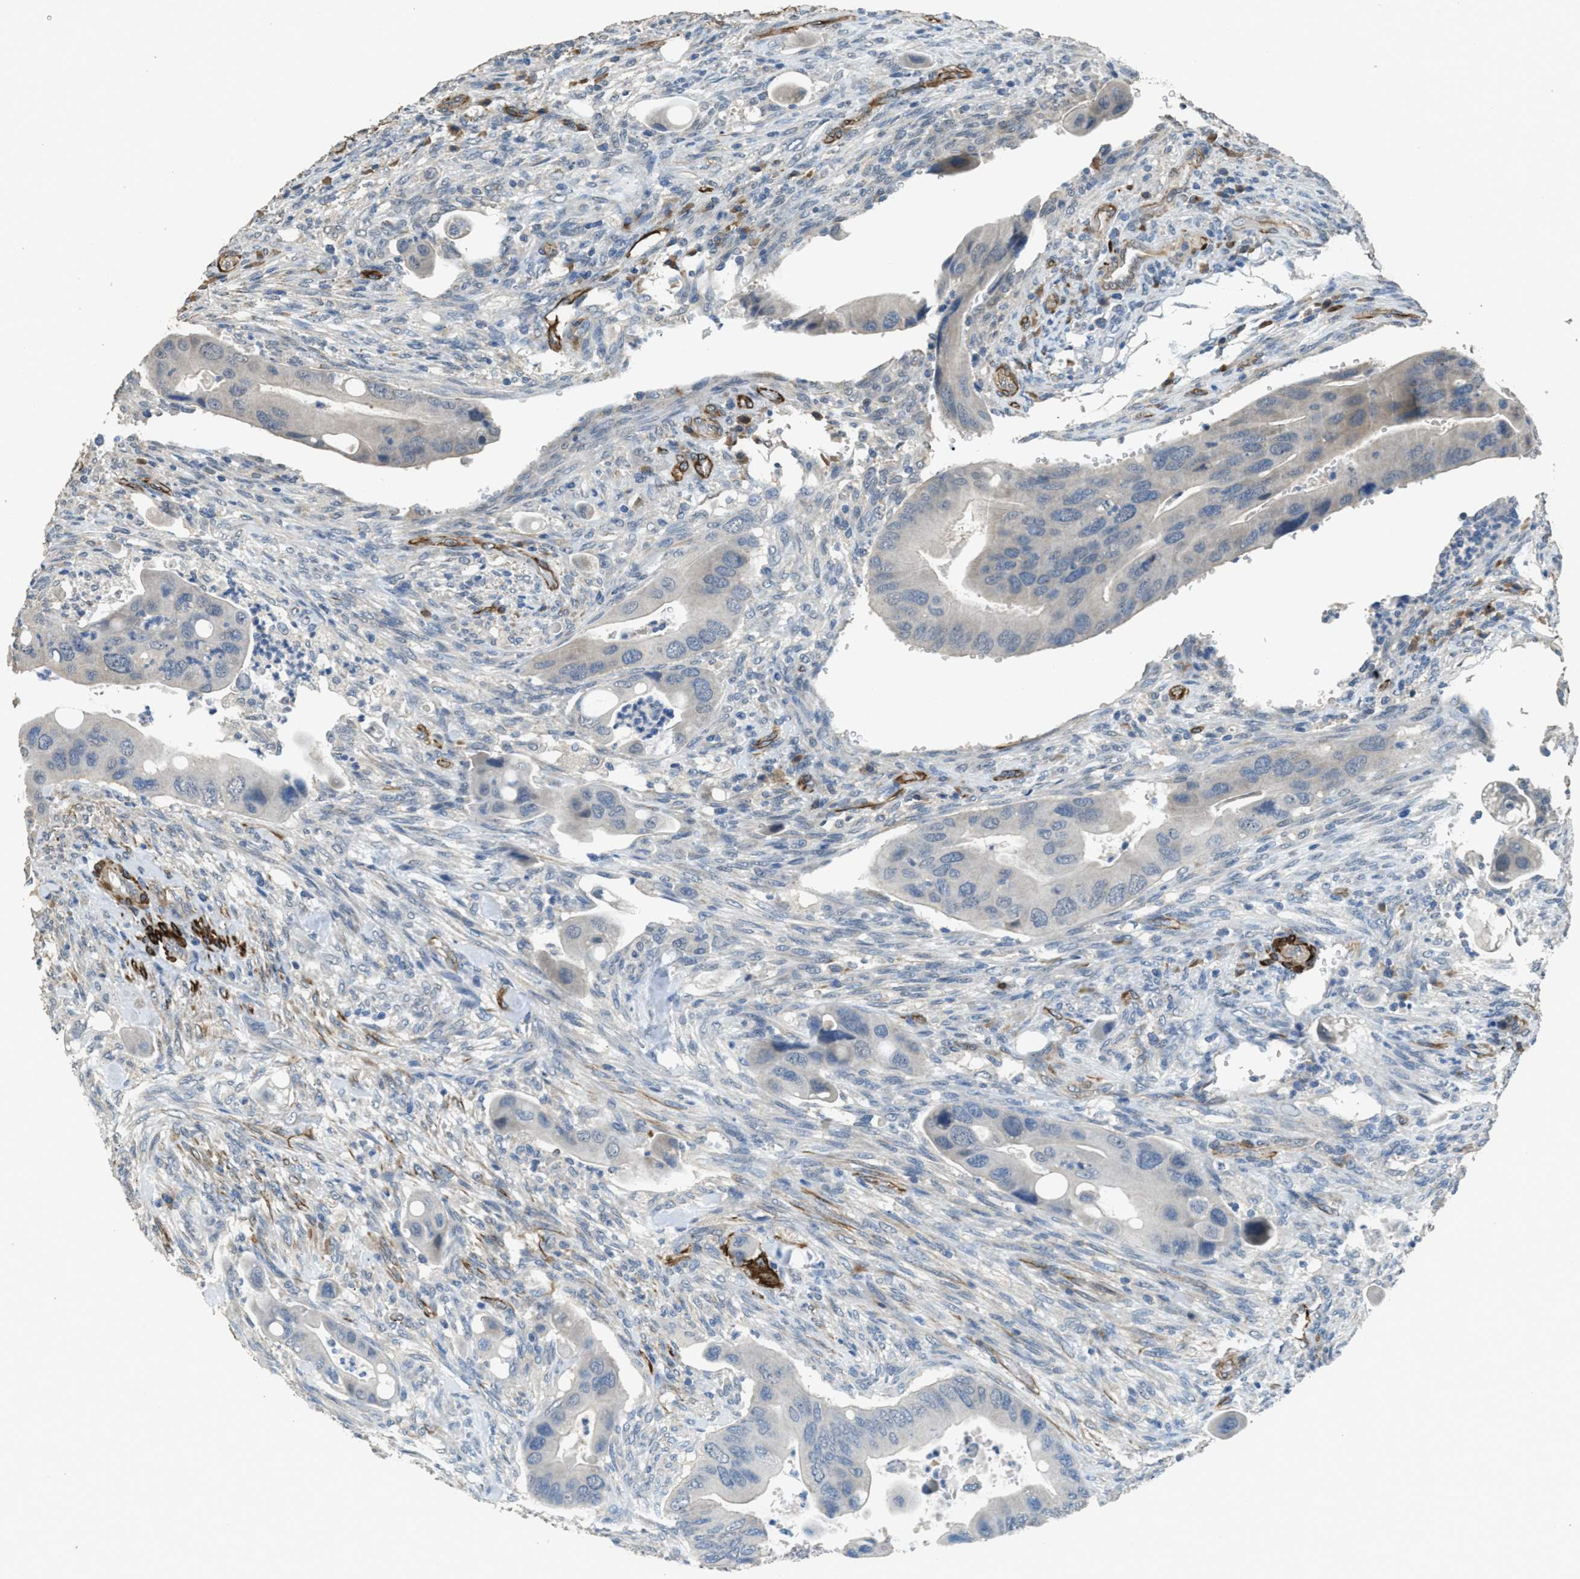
{"staining": {"intensity": "weak", "quantity": "<25%", "location": "cytoplasmic/membranous"}, "tissue": "colorectal cancer", "cell_type": "Tumor cells", "image_type": "cancer", "snomed": [{"axis": "morphology", "description": "Adenocarcinoma, NOS"}, {"axis": "topography", "description": "Rectum"}], "caption": "Immunohistochemical staining of adenocarcinoma (colorectal) shows no significant expression in tumor cells.", "gene": "SYNM", "patient": {"sex": "female", "age": 57}}